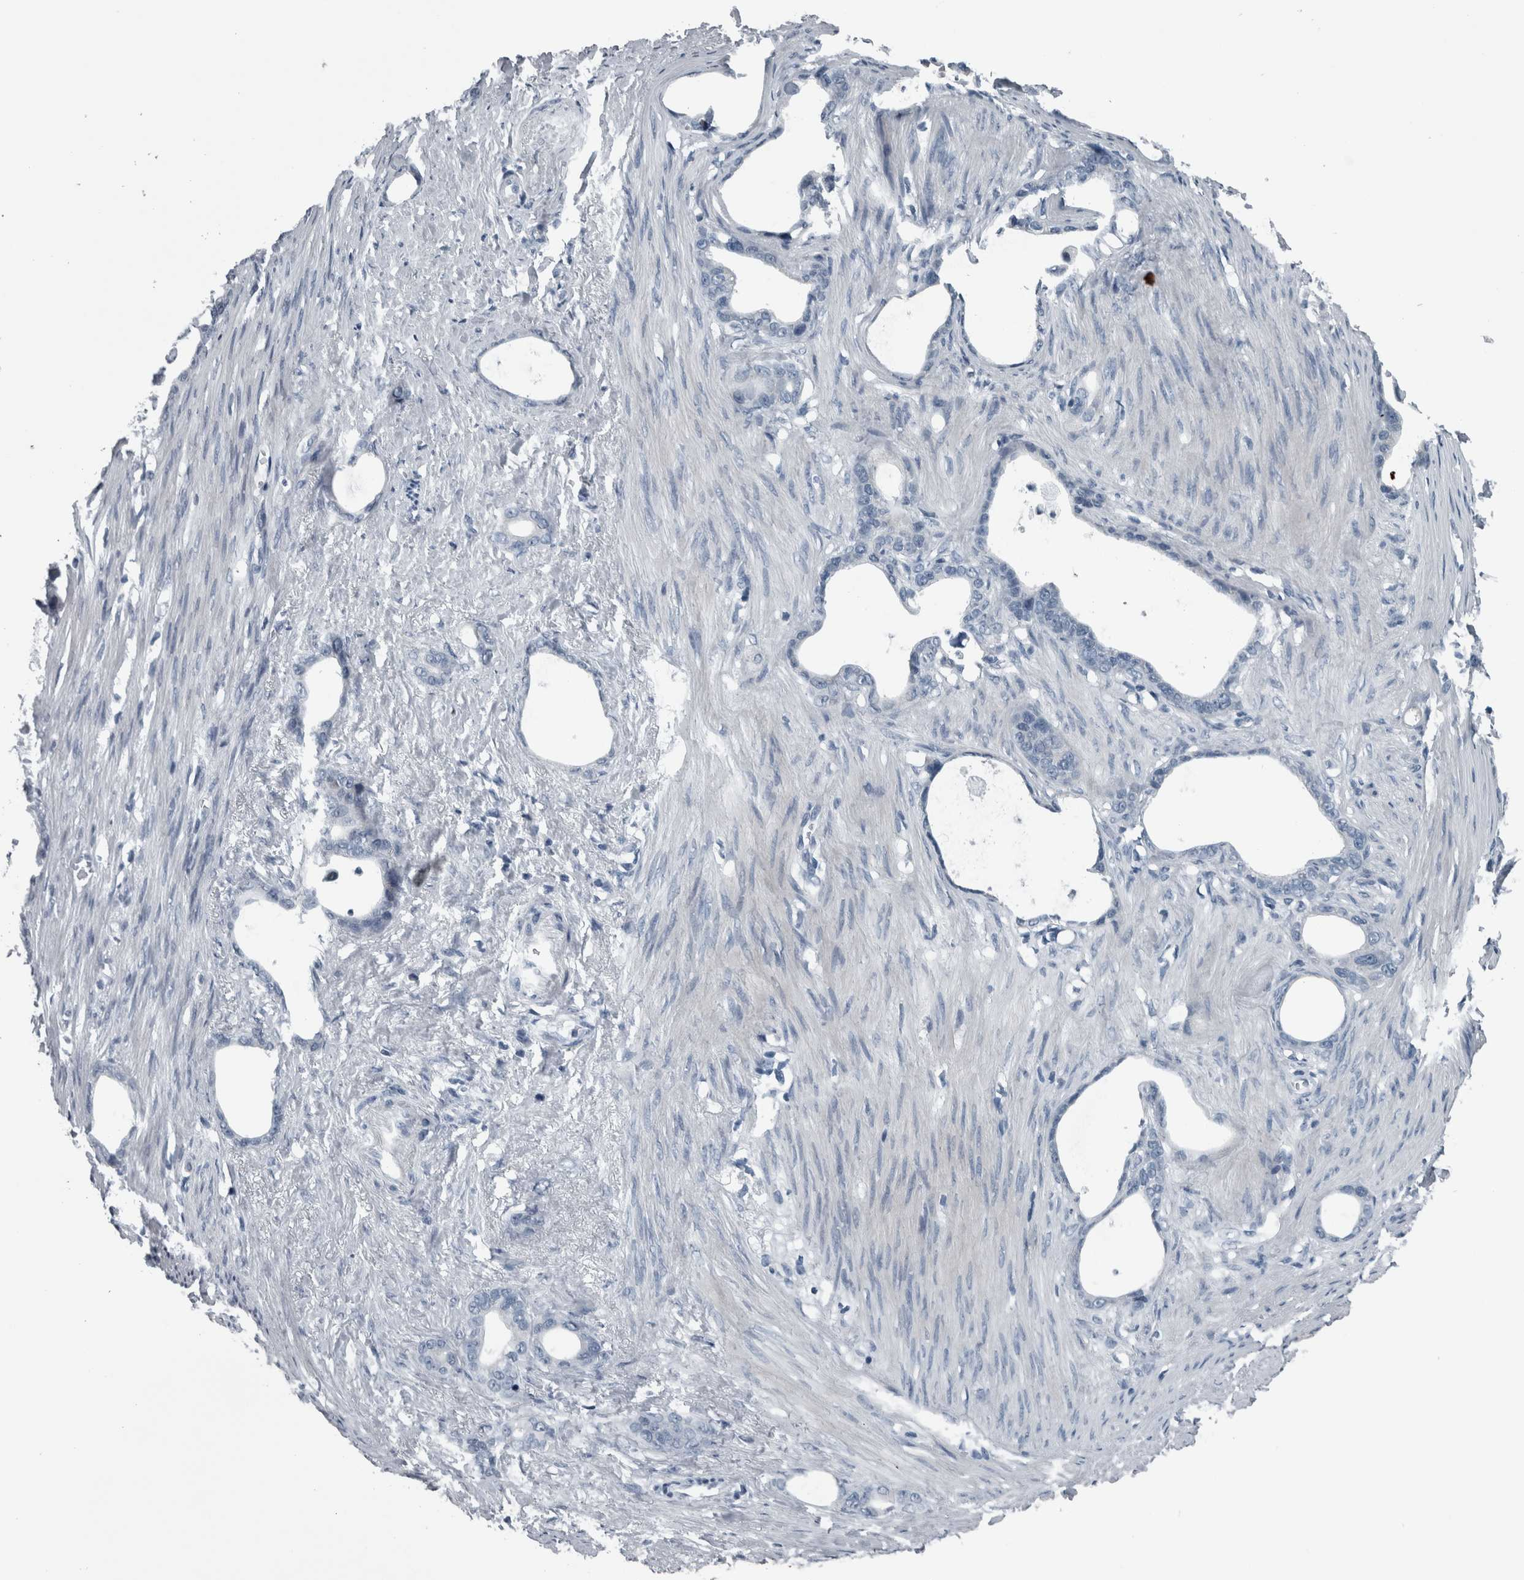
{"staining": {"intensity": "negative", "quantity": "none", "location": "none"}, "tissue": "stomach cancer", "cell_type": "Tumor cells", "image_type": "cancer", "snomed": [{"axis": "morphology", "description": "Adenocarcinoma, NOS"}, {"axis": "topography", "description": "Stomach"}], "caption": "Tumor cells are negative for protein expression in human stomach cancer (adenocarcinoma).", "gene": "KRT20", "patient": {"sex": "female", "age": 75}}